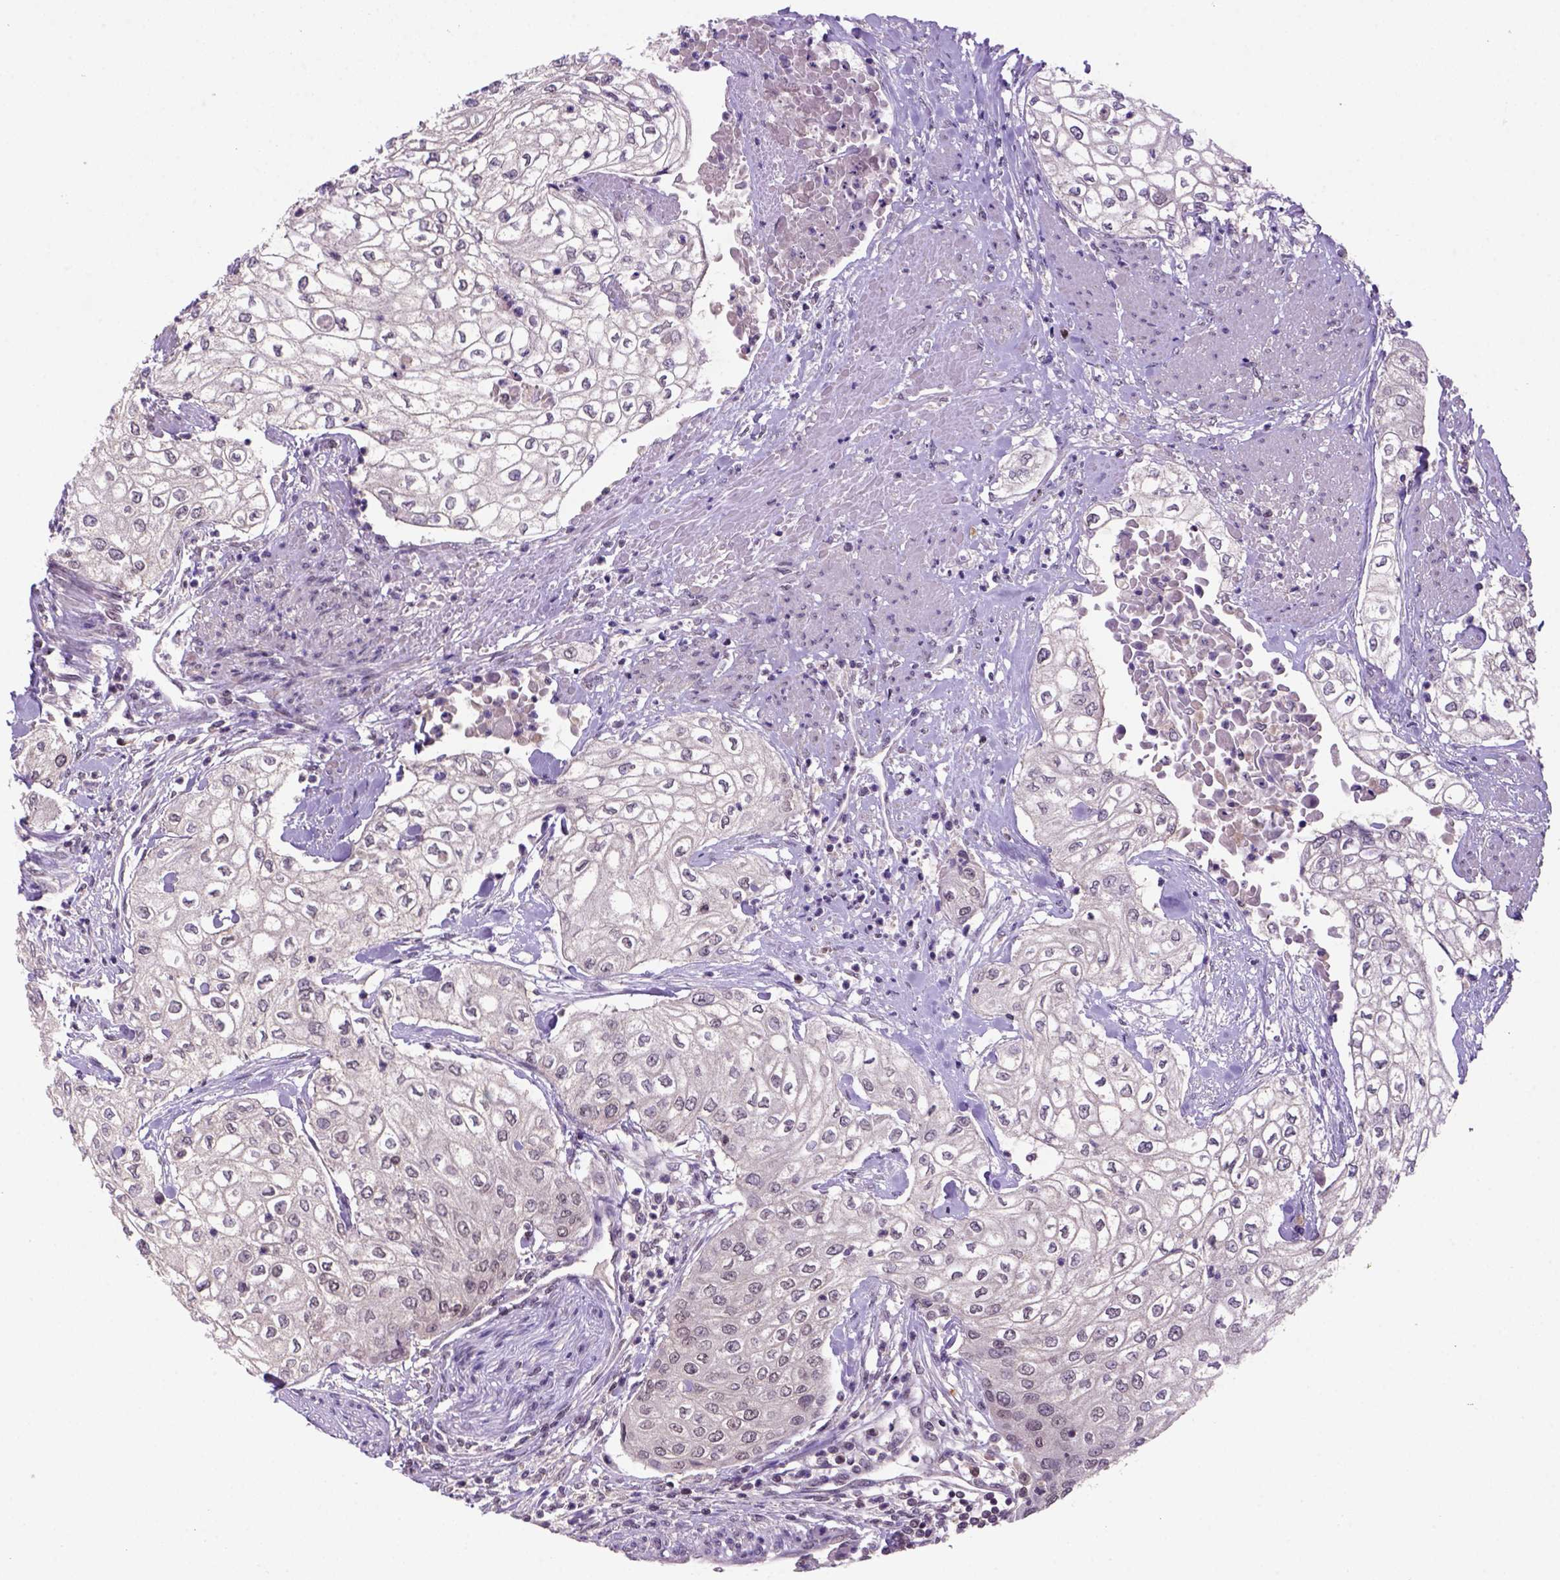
{"staining": {"intensity": "weak", "quantity": "25%-75%", "location": "cytoplasmic/membranous,nuclear"}, "tissue": "urothelial cancer", "cell_type": "Tumor cells", "image_type": "cancer", "snomed": [{"axis": "morphology", "description": "Urothelial carcinoma, High grade"}, {"axis": "topography", "description": "Urinary bladder"}], "caption": "Immunohistochemical staining of human high-grade urothelial carcinoma demonstrates low levels of weak cytoplasmic/membranous and nuclear staining in approximately 25%-75% of tumor cells.", "gene": "SCML4", "patient": {"sex": "male", "age": 62}}